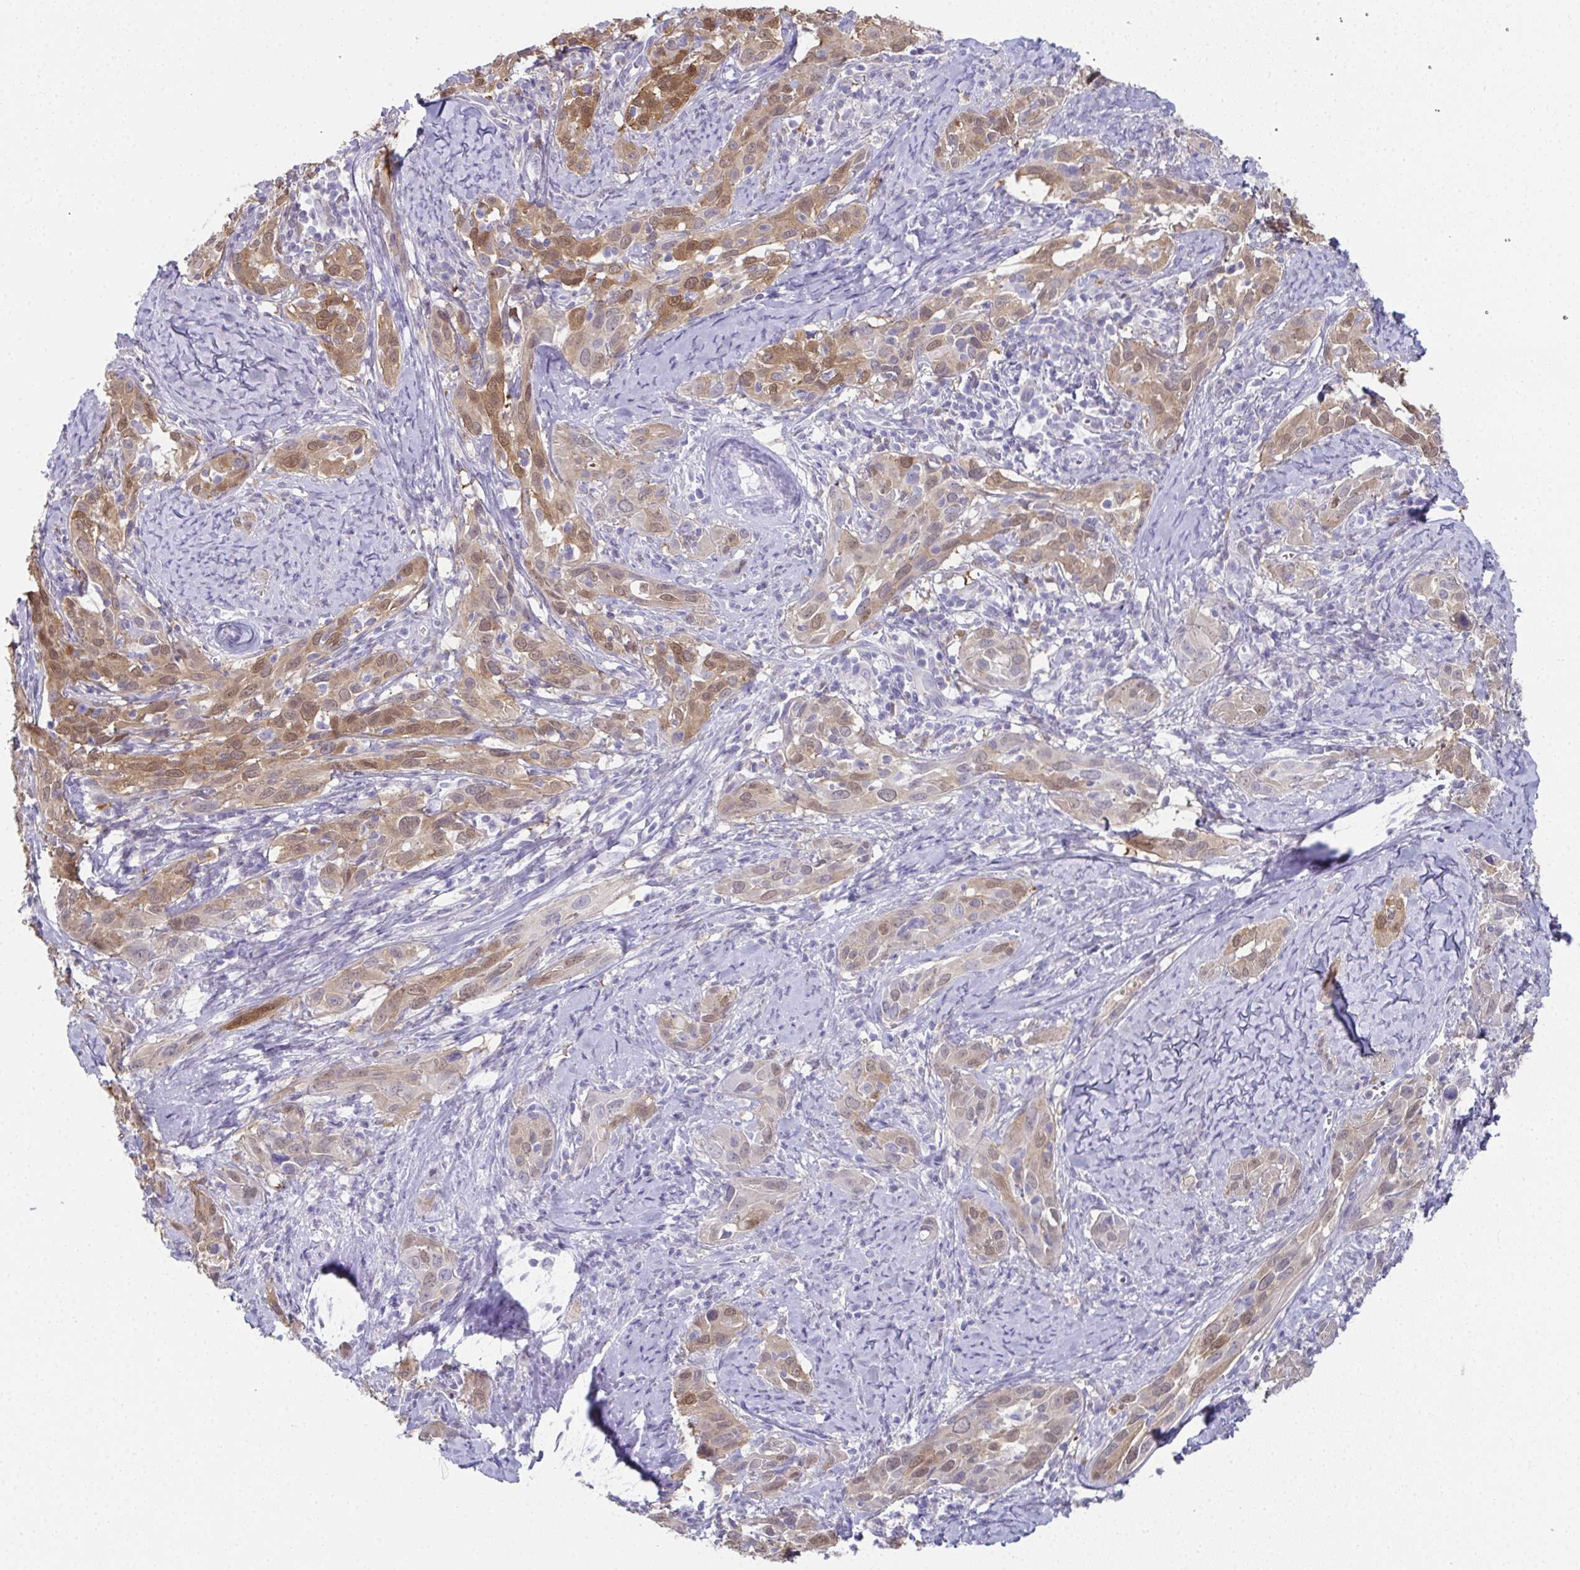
{"staining": {"intensity": "moderate", "quantity": "25%-75%", "location": "cytoplasmic/membranous,nuclear"}, "tissue": "cervical cancer", "cell_type": "Tumor cells", "image_type": "cancer", "snomed": [{"axis": "morphology", "description": "Squamous cell carcinoma, NOS"}, {"axis": "topography", "description": "Cervix"}], "caption": "Moderate cytoplasmic/membranous and nuclear positivity is identified in about 25%-75% of tumor cells in cervical squamous cell carcinoma.", "gene": "RBP1", "patient": {"sex": "female", "age": 51}}